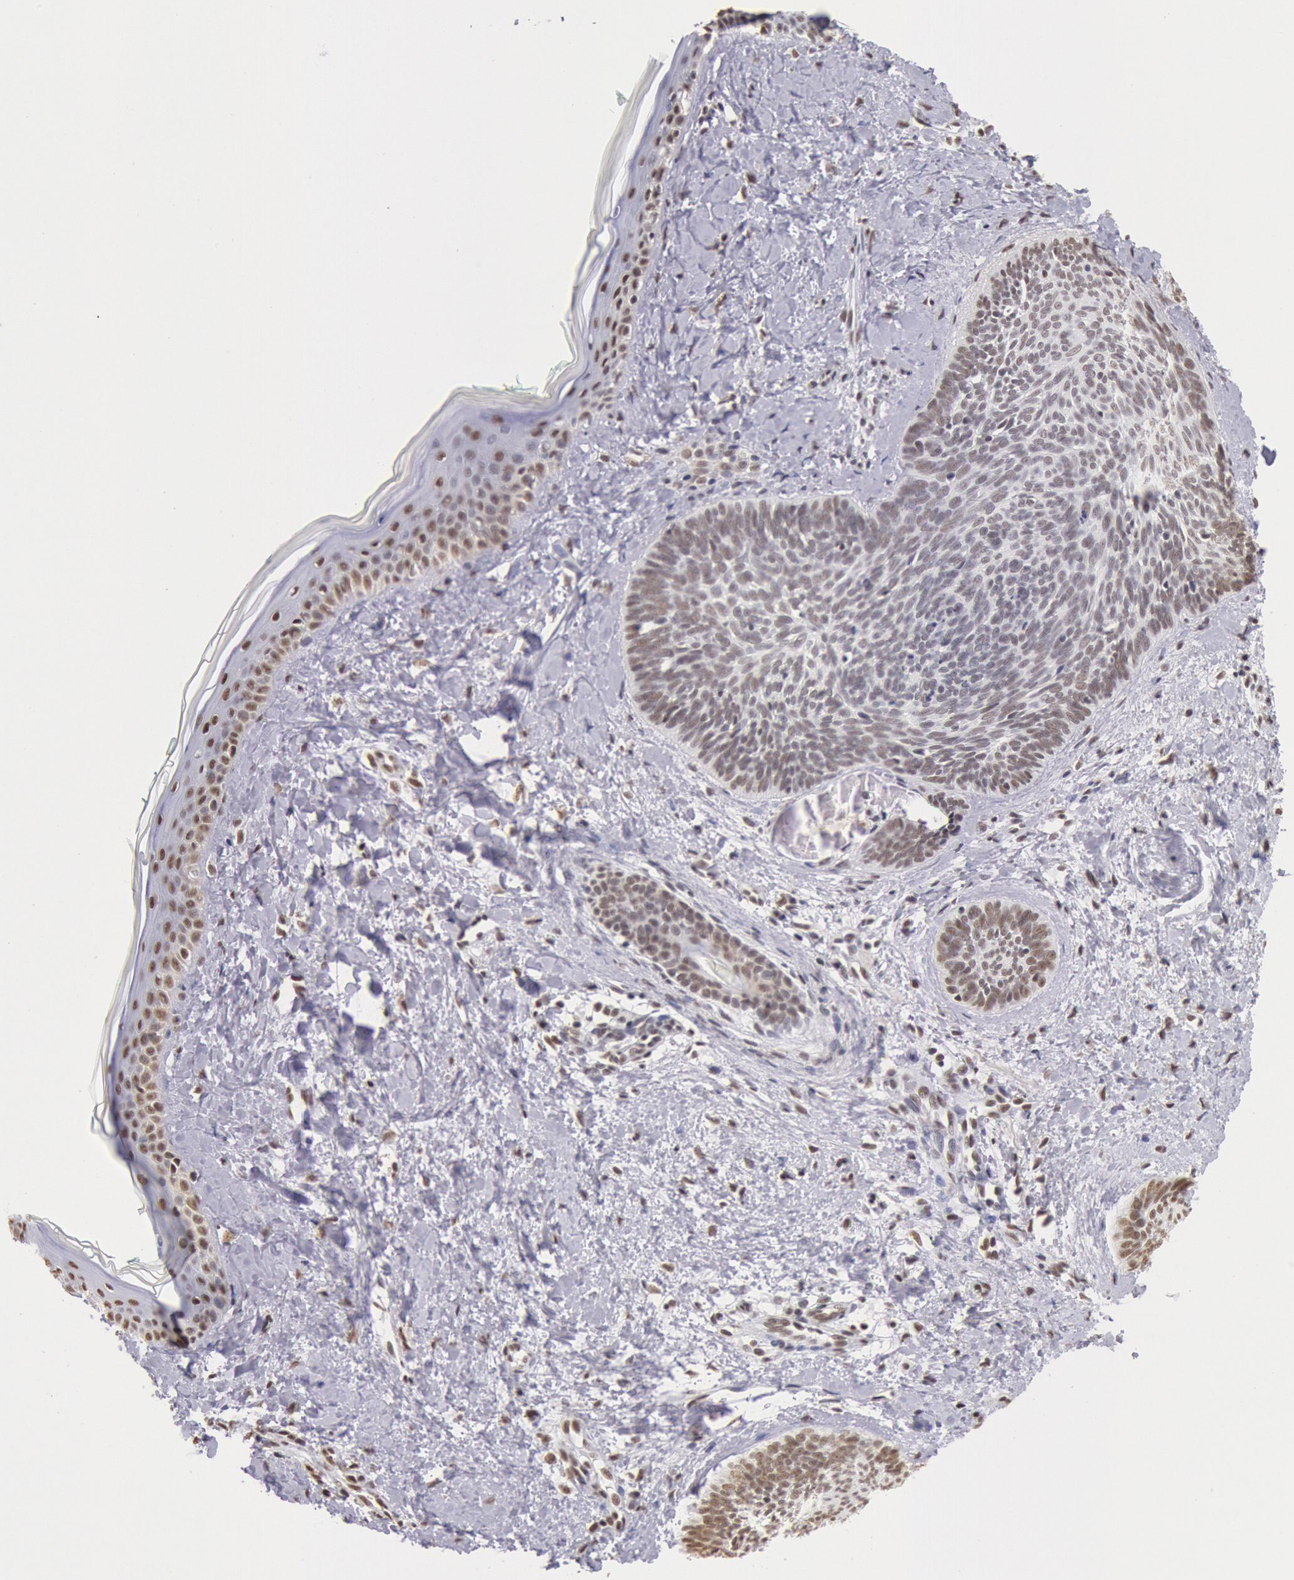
{"staining": {"intensity": "weak", "quantity": ">75%", "location": "nuclear"}, "tissue": "skin cancer", "cell_type": "Tumor cells", "image_type": "cancer", "snomed": [{"axis": "morphology", "description": "Basal cell carcinoma"}, {"axis": "topography", "description": "Skin"}], "caption": "DAB (3,3'-diaminobenzidine) immunohistochemical staining of skin cancer (basal cell carcinoma) displays weak nuclear protein expression in approximately >75% of tumor cells. (Brightfield microscopy of DAB IHC at high magnification).", "gene": "SNRPD3", "patient": {"sex": "female", "age": 81}}